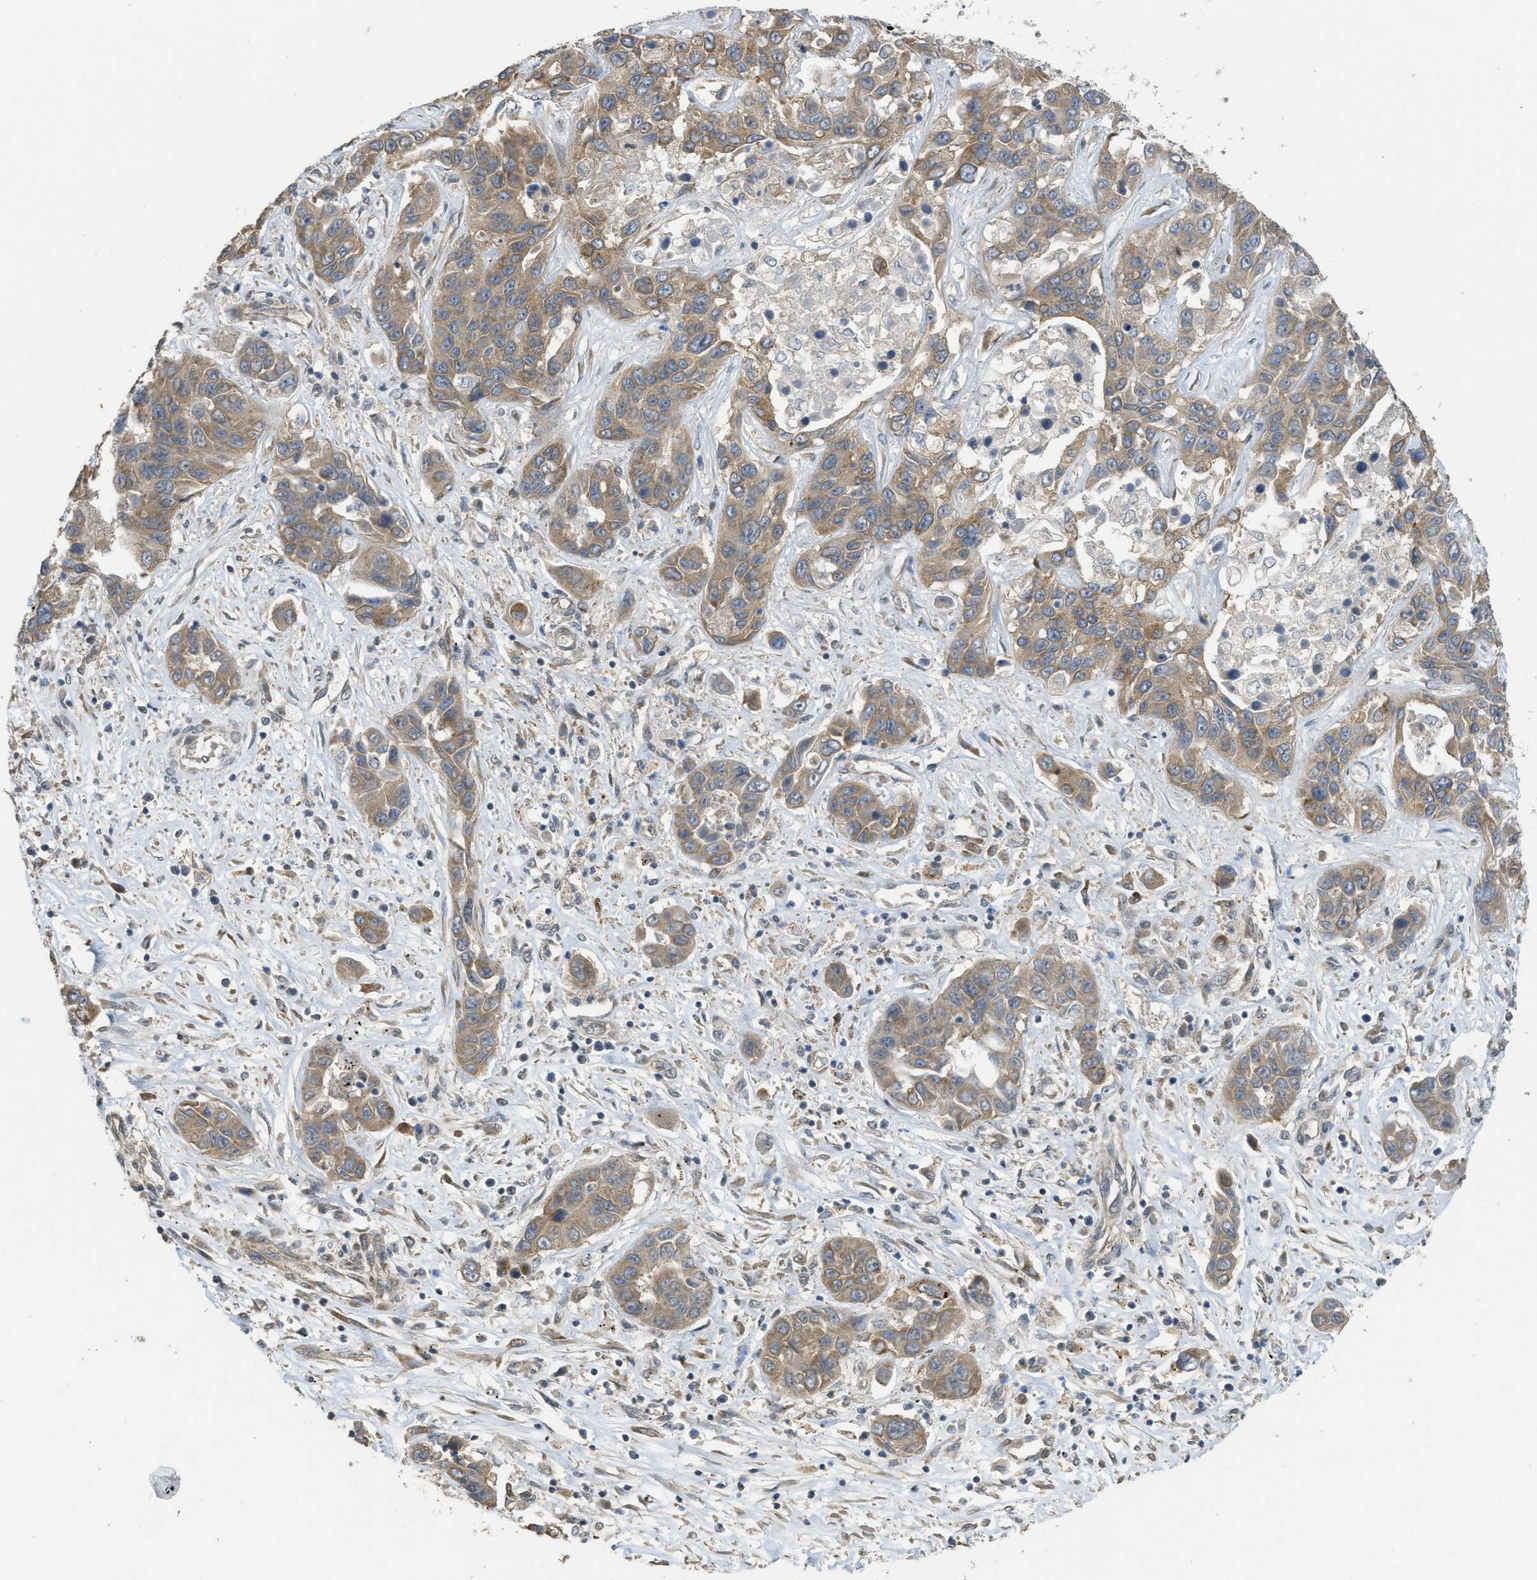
{"staining": {"intensity": "weak", "quantity": ">75%", "location": "cytoplasmic/membranous"}, "tissue": "liver cancer", "cell_type": "Tumor cells", "image_type": "cancer", "snomed": [{"axis": "morphology", "description": "Cholangiocarcinoma"}, {"axis": "topography", "description": "Liver"}], "caption": "The photomicrograph exhibits a brown stain indicating the presence of a protein in the cytoplasmic/membranous of tumor cells in liver cancer (cholangiocarcinoma).", "gene": "IGF2BP2", "patient": {"sex": "female", "age": 52}}